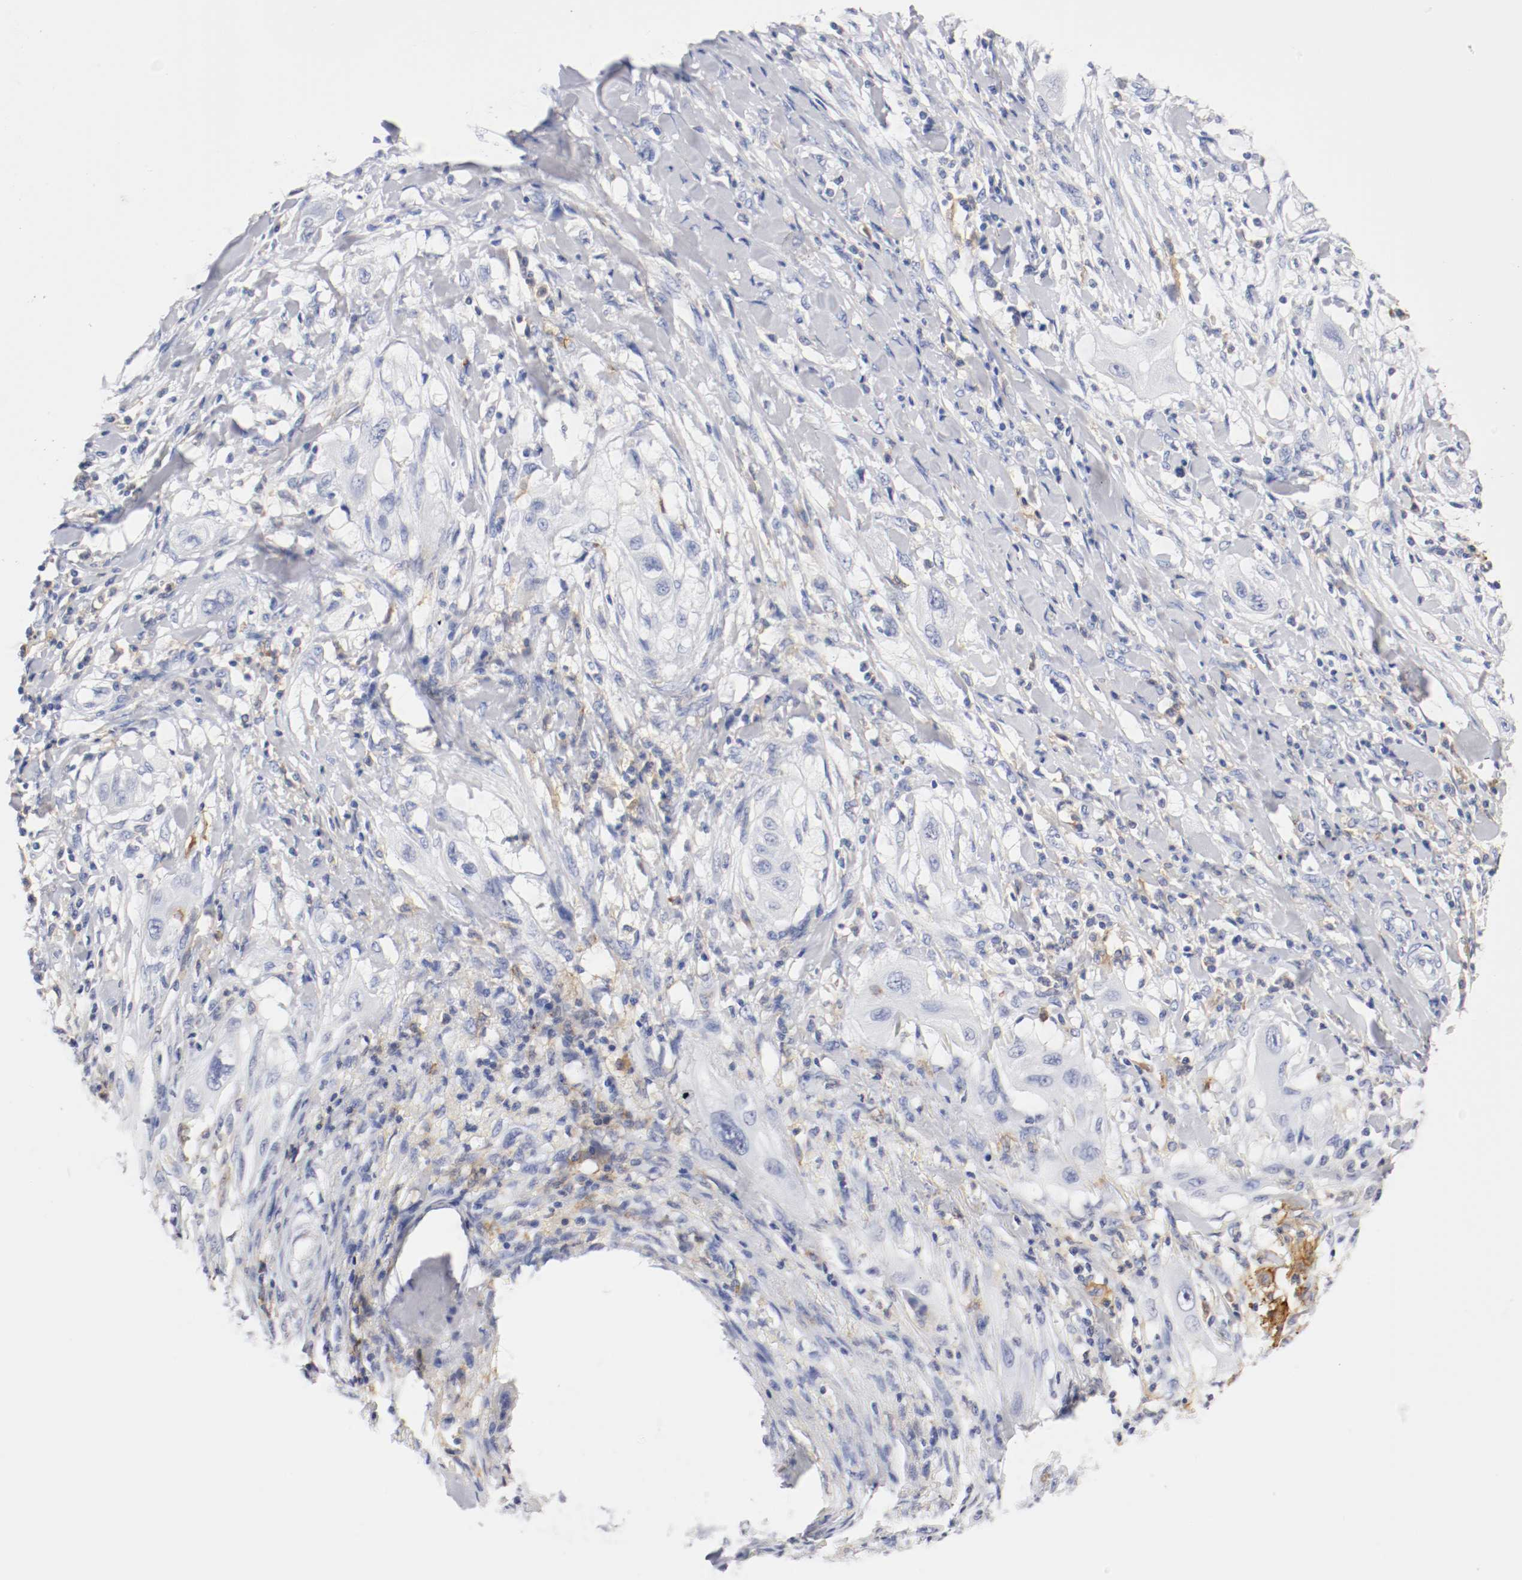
{"staining": {"intensity": "weak", "quantity": "<25%", "location": "cytoplasmic/membranous"}, "tissue": "lung cancer", "cell_type": "Tumor cells", "image_type": "cancer", "snomed": [{"axis": "morphology", "description": "Squamous cell carcinoma, NOS"}, {"axis": "topography", "description": "Lung"}], "caption": "Human lung squamous cell carcinoma stained for a protein using immunohistochemistry demonstrates no staining in tumor cells.", "gene": "ITGAX", "patient": {"sex": "female", "age": 47}}